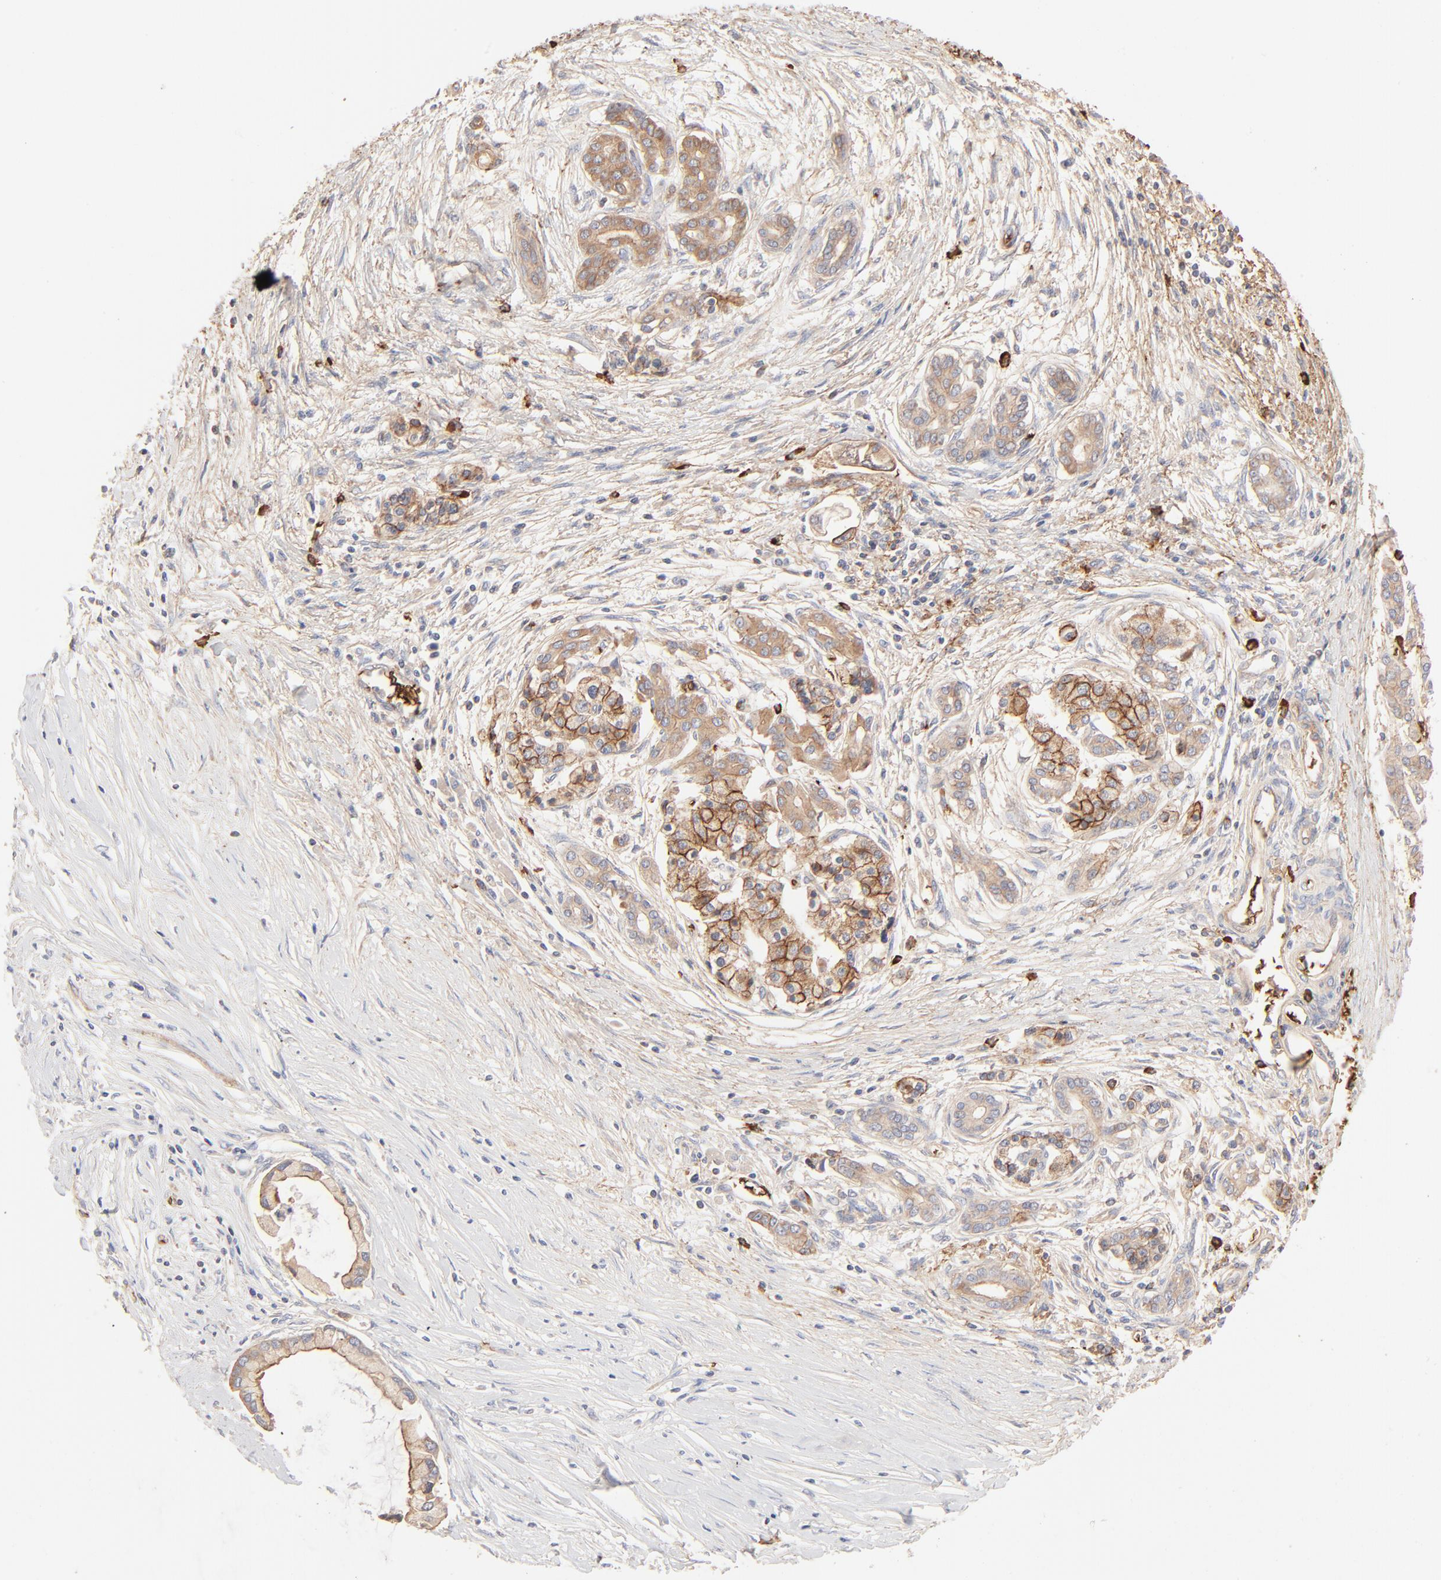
{"staining": {"intensity": "moderate", "quantity": "25%-75%", "location": "cytoplasmic/membranous"}, "tissue": "pancreatic cancer", "cell_type": "Tumor cells", "image_type": "cancer", "snomed": [{"axis": "morphology", "description": "Adenocarcinoma, NOS"}, {"axis": "topography", "description": "Pancreas"}], "caption": "Tumor cells demonstrate medium levels of moderate cytoplasmic/membranous expression in approximately 25%-75% of cells in human pancreatic cancer.", "gene": "SPTB", "patient": {"sex": "female", "age": 59}}